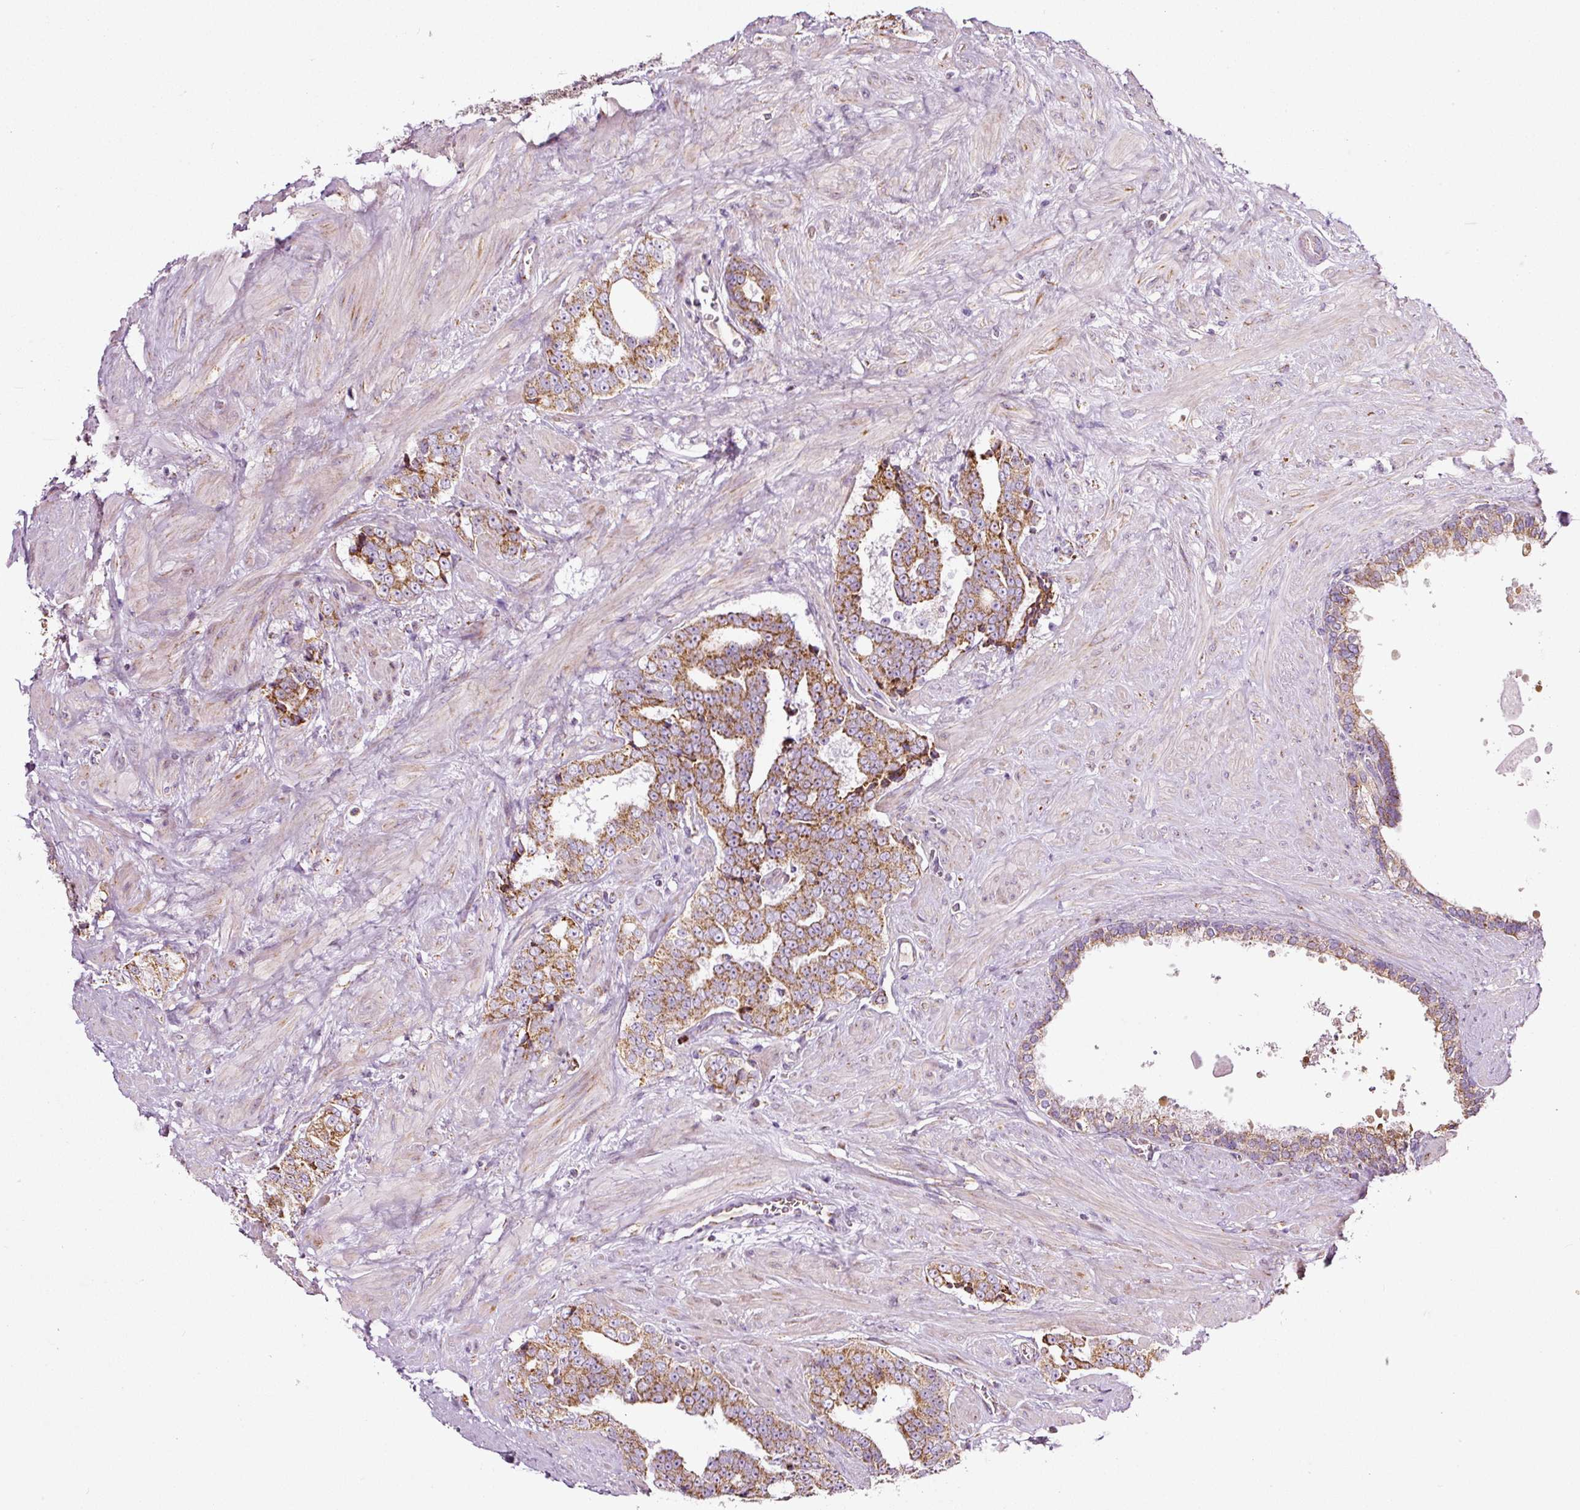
{"staining": {"intensity": "moderate", "quantity": ">75%", "location": "cytoplasmic/membranous"}, "tissue": "prostate cancer", "cell_type": "Tumor cells", "image_type": "cancer", "snomed": [{"axis": "morphology", "description": "Adenocarcinoma, High grade"}, {"axis": "topography", "description": "Prostate"}], "caption": "Protein positivity by immunohistochemistry demonstrates moderate cytoplasmic/membranous expression in about >75% of tumor cells in prostate high-grade adenocarcinoma.", "gene": "SDHA", "patient": {"sex": "male", "age": 67}}